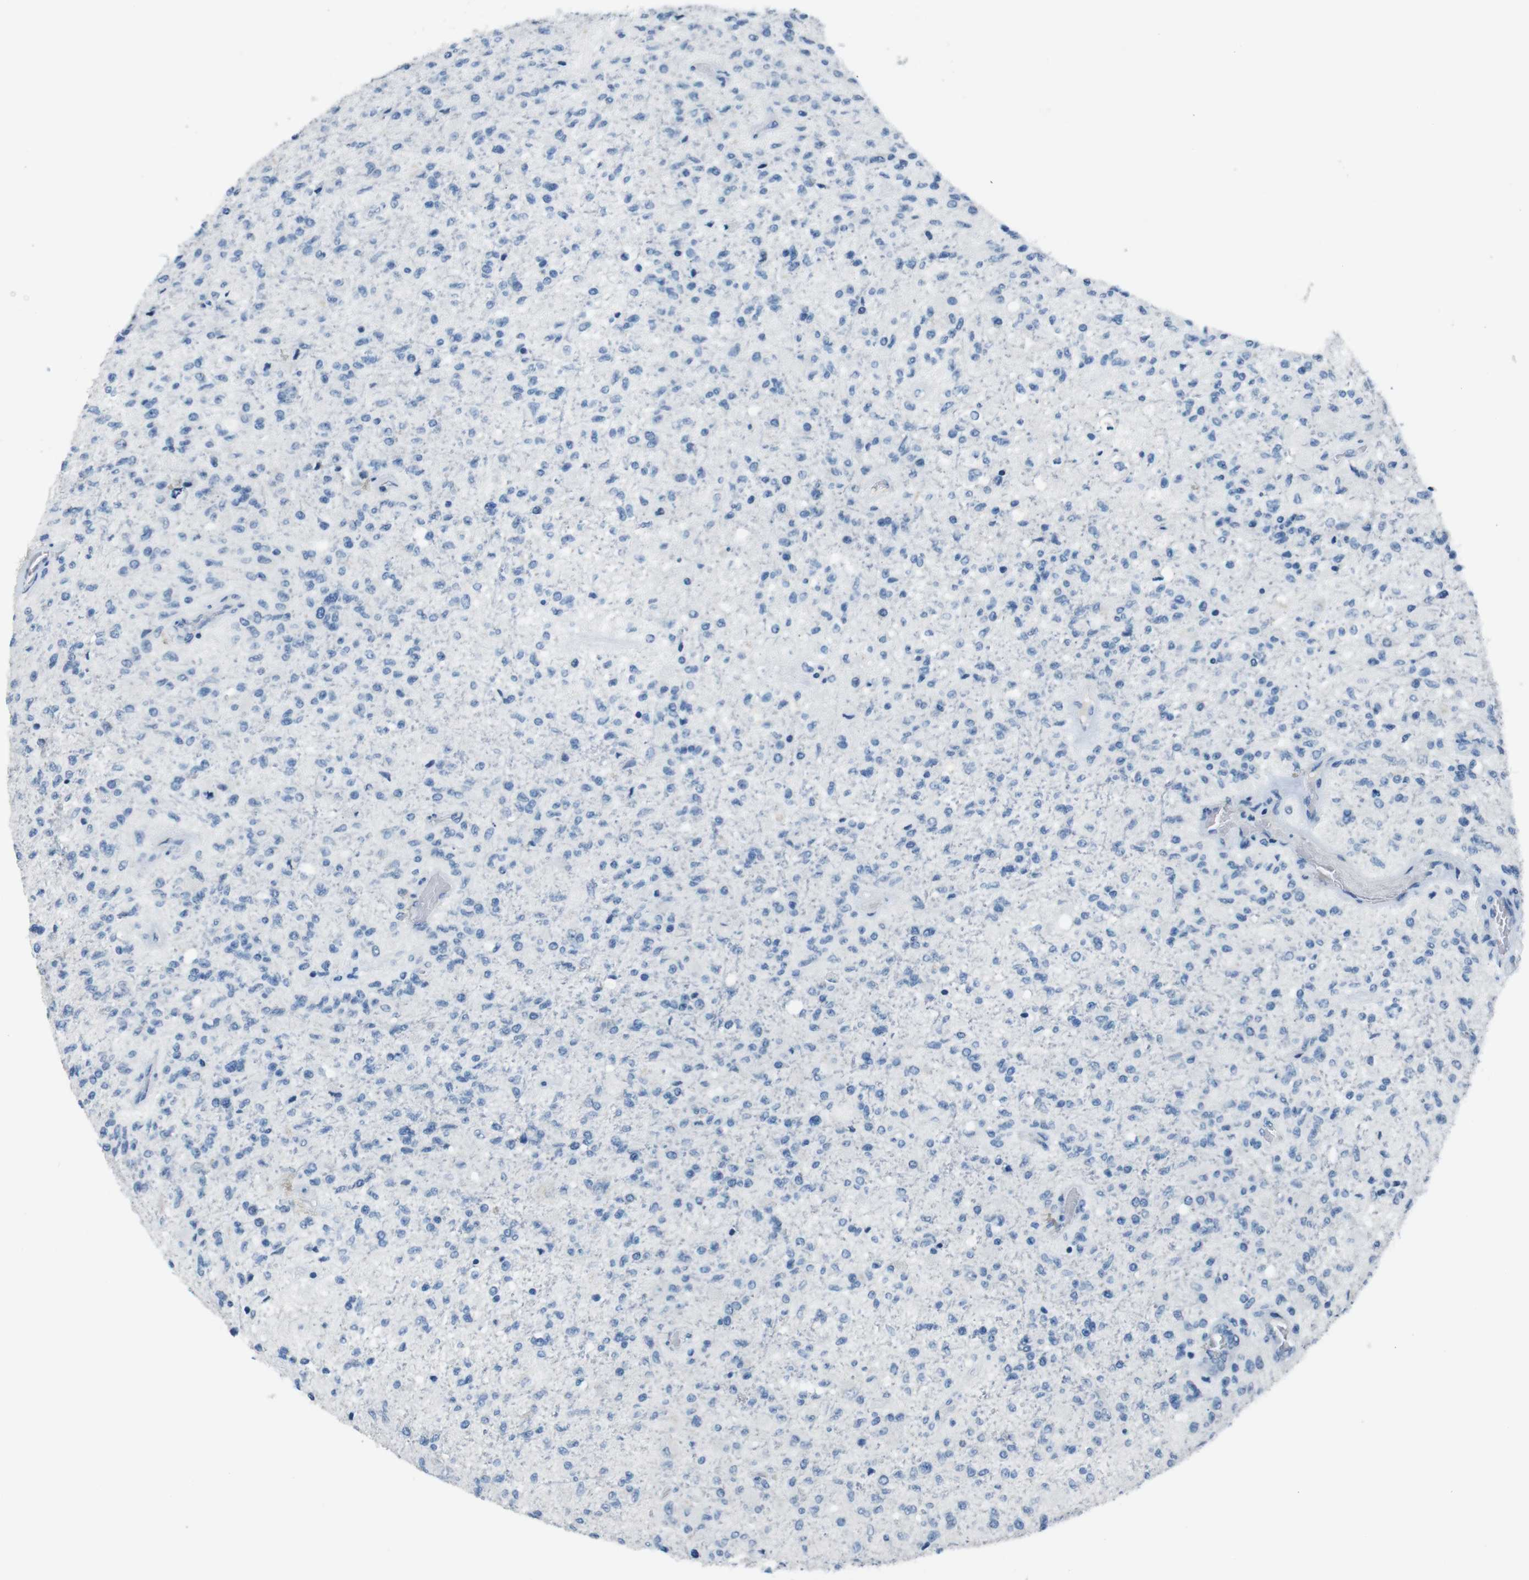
{"staining": {"intensity": "negative", "quantity": "none", "location": "none"}, "tissue": "glioma", "cell_type": "Tumor cells", "image_type": "cancer", "snomed": [{"axis": "morphology", "description": "Normal tissue, NOS"}, {"axis": "morphology", "description": "Glioma, malignant, High grade"}, {"axis": "topography", "description": "Cerebral cortex"}], "caption": "Immunohistochemistry photomicrograph of malignant glioma (high-grade) stained for a protein (brown), which demonstrates no expression in tumor cells.", "gene": "HRH2", "patient": {"sex": "male", "age": 77}}